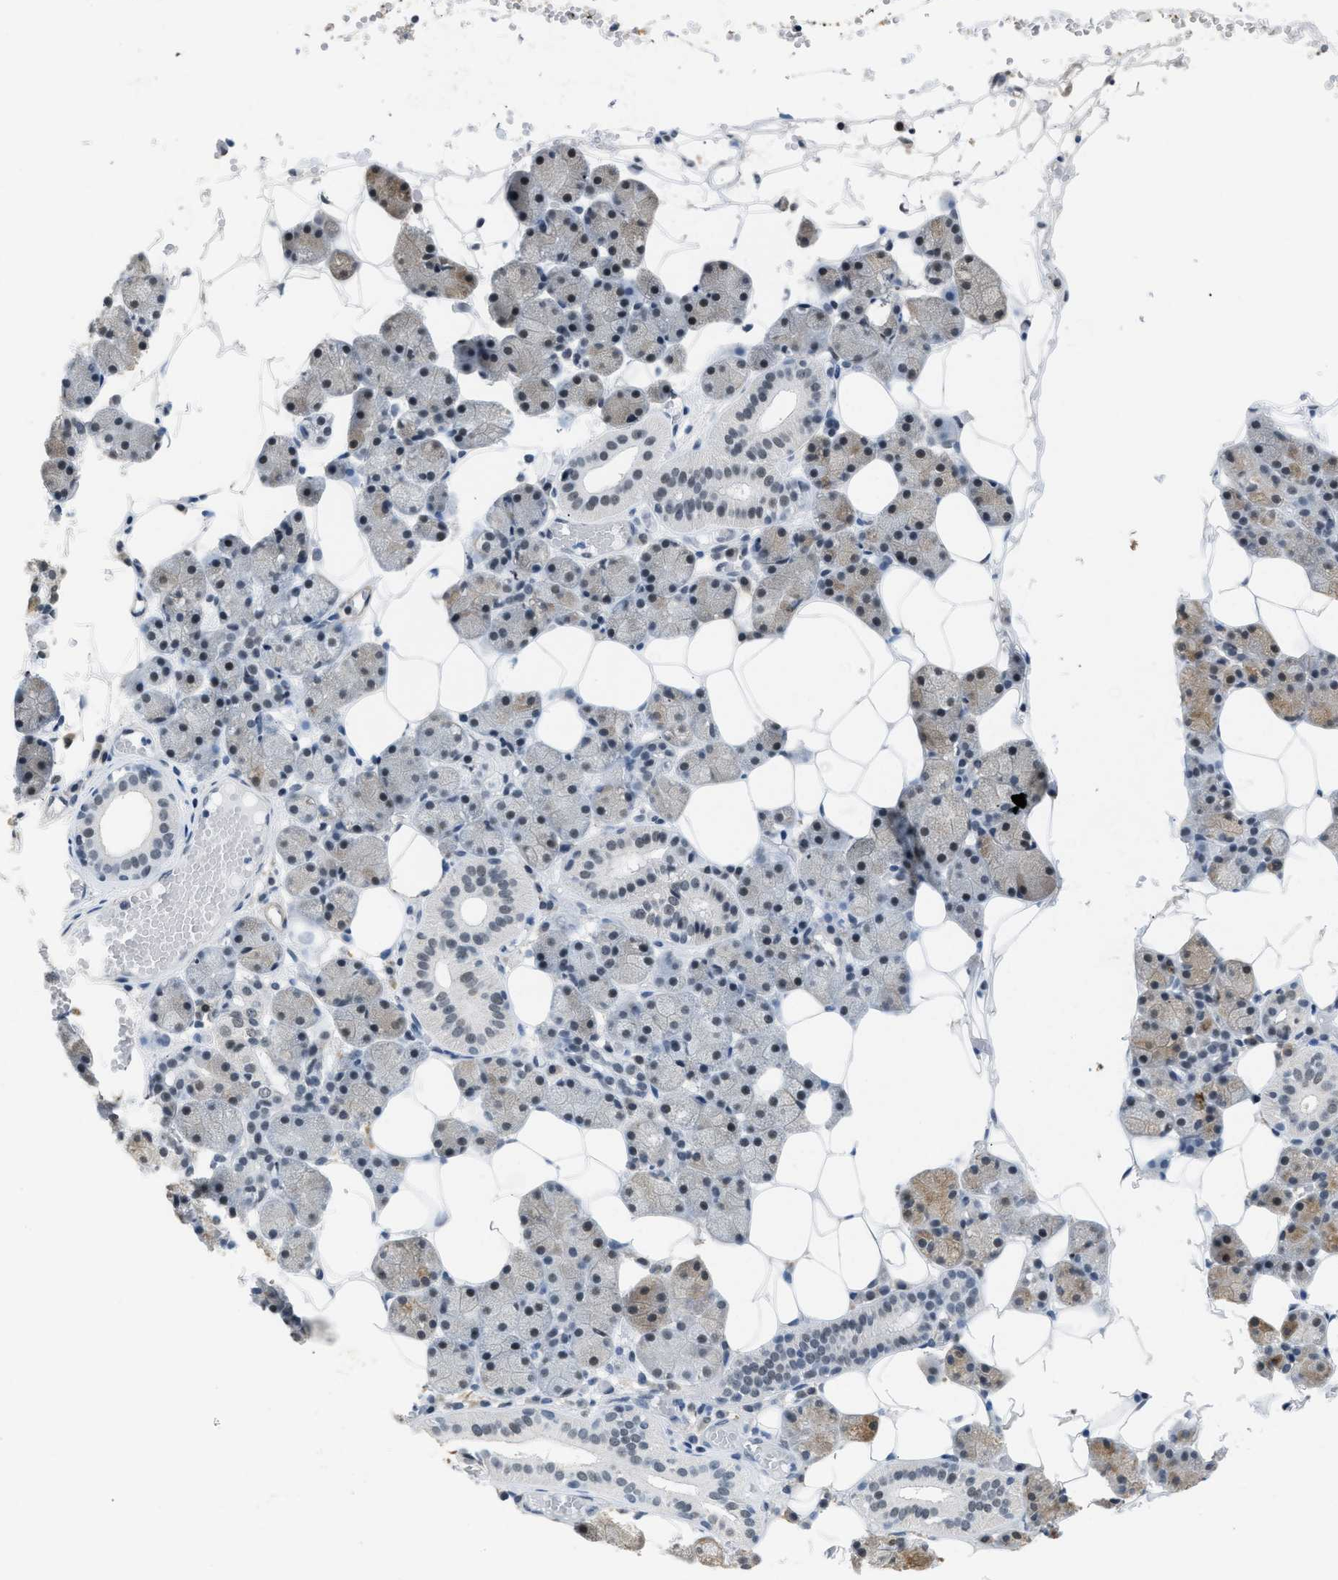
{"staining": {"intensity": "moderate", "quantity": "<25%", "location": "cytoplasmic/membranous"}, "tissue": "salivary gland", "cell_type": "Glandular cells", "image_type": "normal", "snomed": [{"axis": "morphology", "description": "Normal tissue, NOS"}, {"axis": "topography", "description": "Salivary gland"}], "caption": "Protein staining exhibits moderate cytoplasmic/membranous staining in approximately <25% of glandular cells in benign salivary gland.", "gene": "SCAF4", "patient": {"sex": "female", "age": 33}}